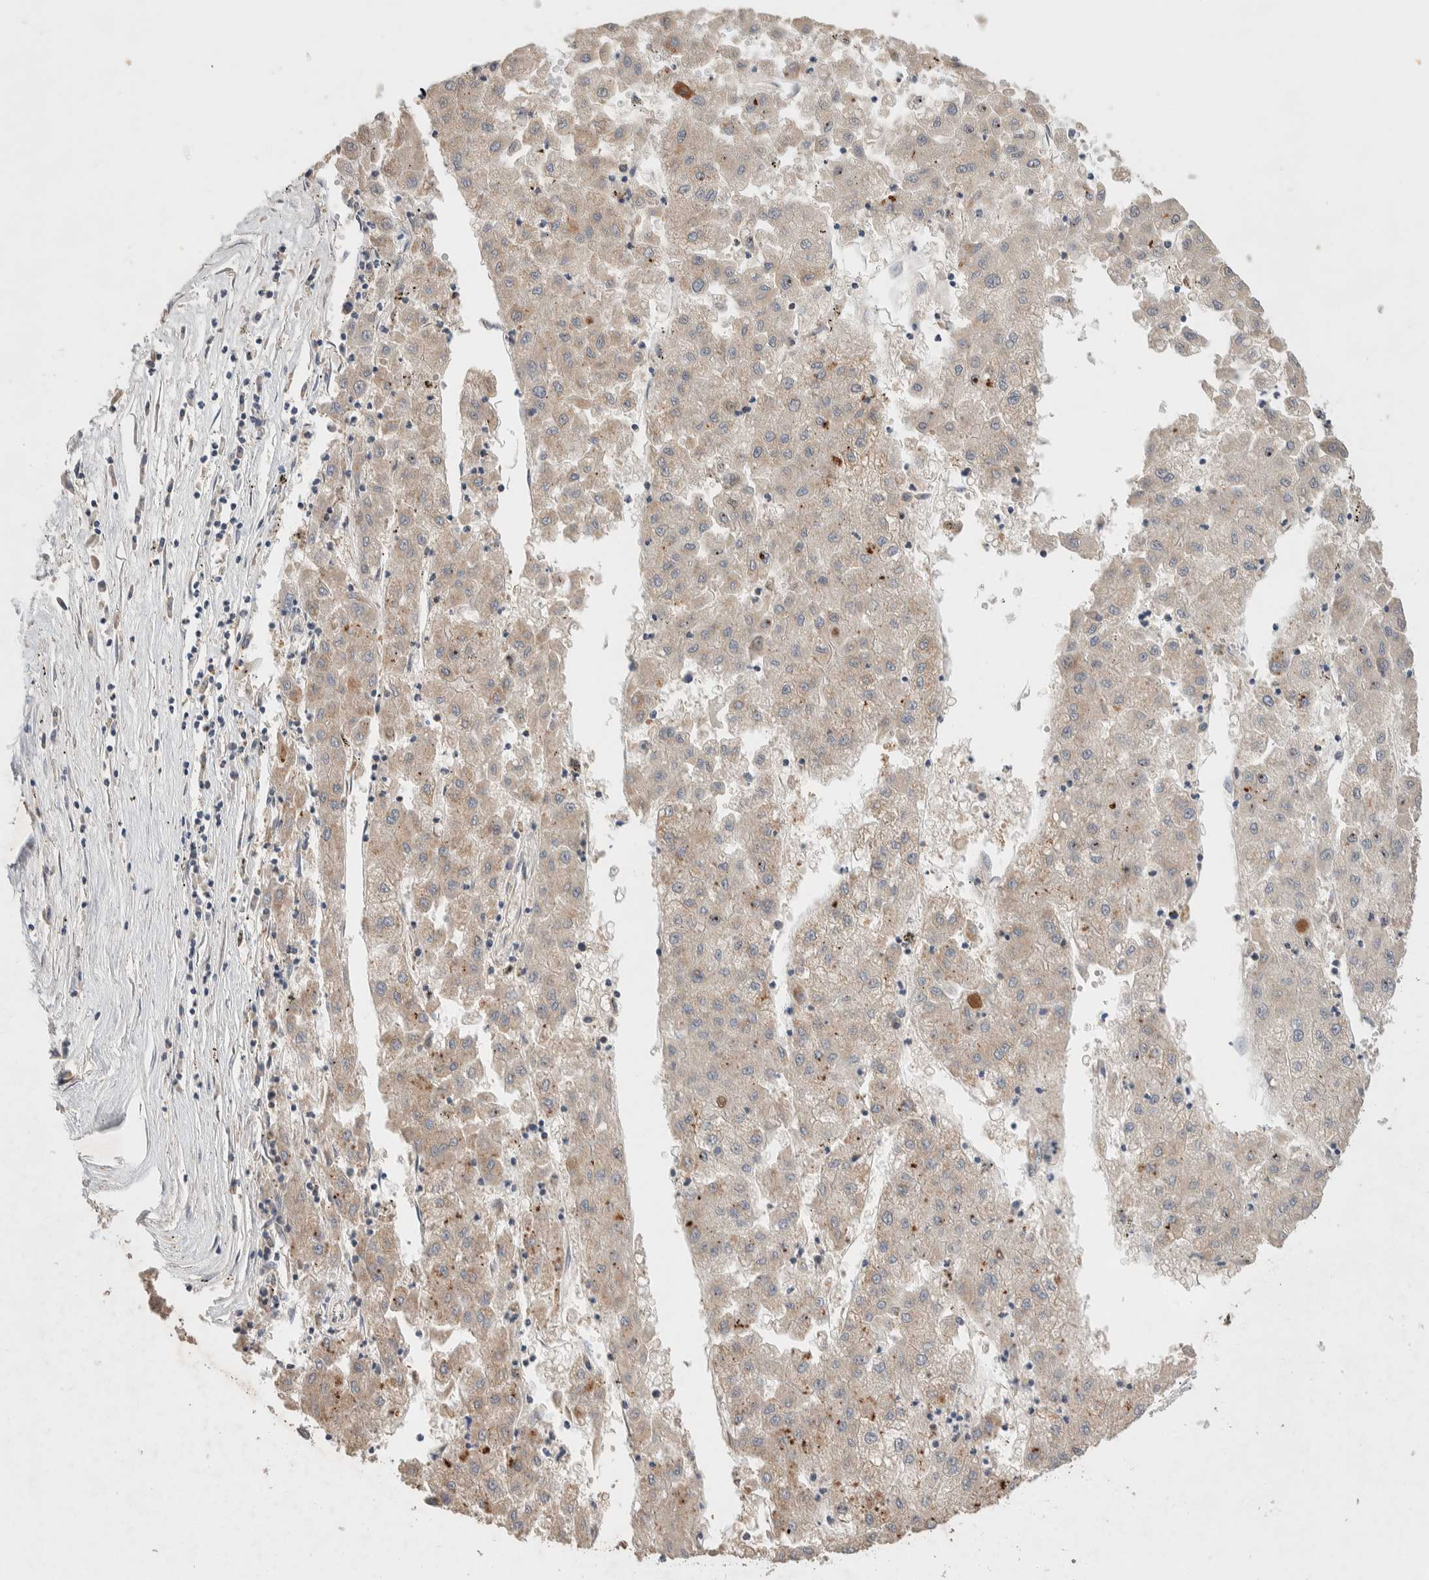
{"staining": {"intensity": "moderate", "quantity": "<25%", "location": "cytoplasmic/membranous"}, "tissue": "liver cancer", "cell_type": "Tumor cells", "image_type": "cancer", "snomed": [{"axis": "morphology", "description": "Carcinoma, Hepatocellular, NOS"}, {"axis": "topography", "description": "Liver"}], "caption": "Protein staining demonstrates moderate cytoplasmic/membranous expression in about <25% of tumor cells in liver cancer.", "gene": "DEPTOR", "patient": {"sex": "male", "age": 72}}